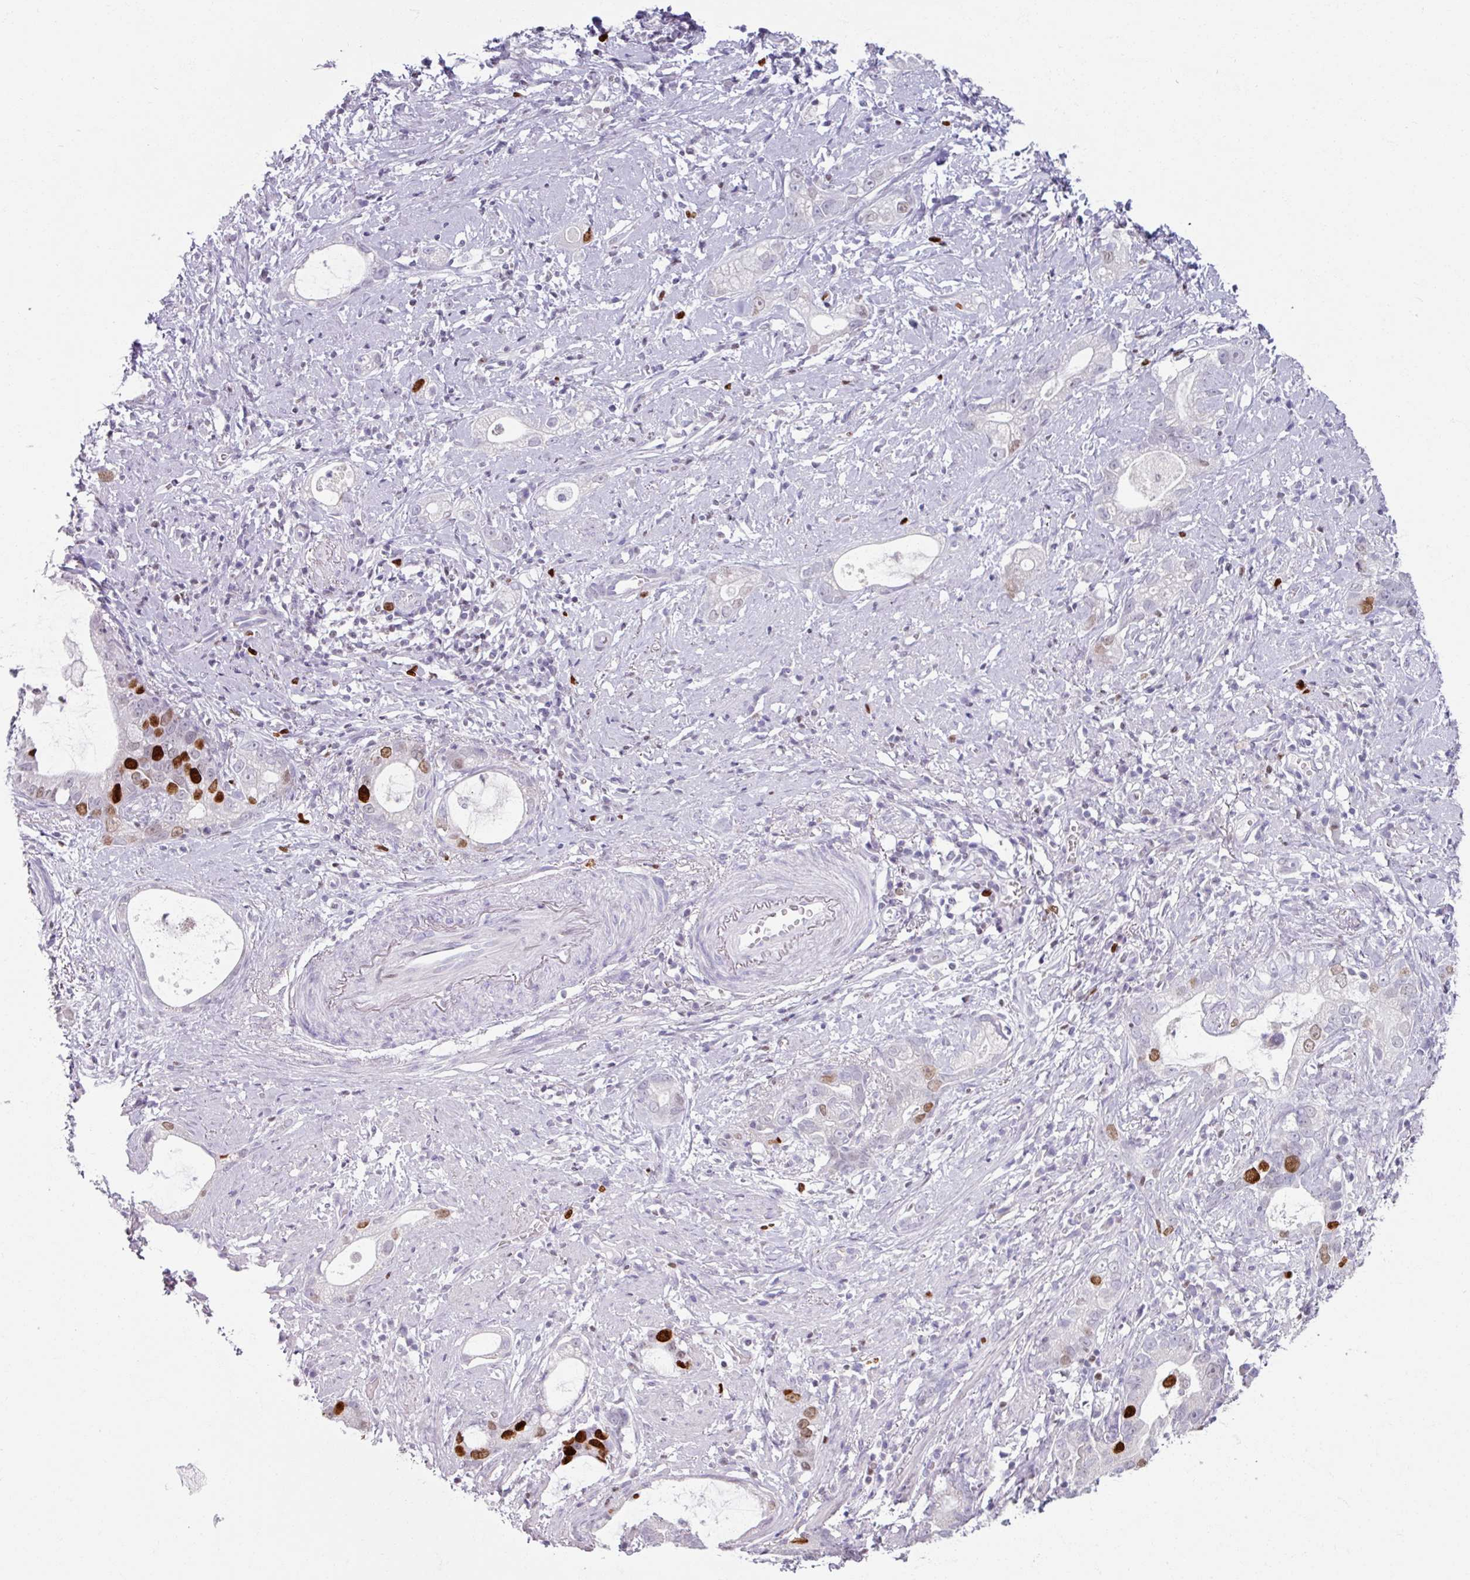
{"staining": {"intensity": "strong", "quantity": "<25%", "location": "nuclear"}, "tissue": "stomach cancer", "cell_type": "Tumor cells", "image_type": "cancer", "snomed": [{"axis": "morphology", "description": "Adenocarcinoma, NOS"}, {"axis": "topography", "description": "Stomach"}], "caption": "Adenocarcinoma (stomach) stained with immunohistochemistry reveals strong nuclear staining in about <25% of tumor cells. Nuclei are stained in blue.", "gene": "ATAD2", "patient": {"sex": "male", "age": 55}}